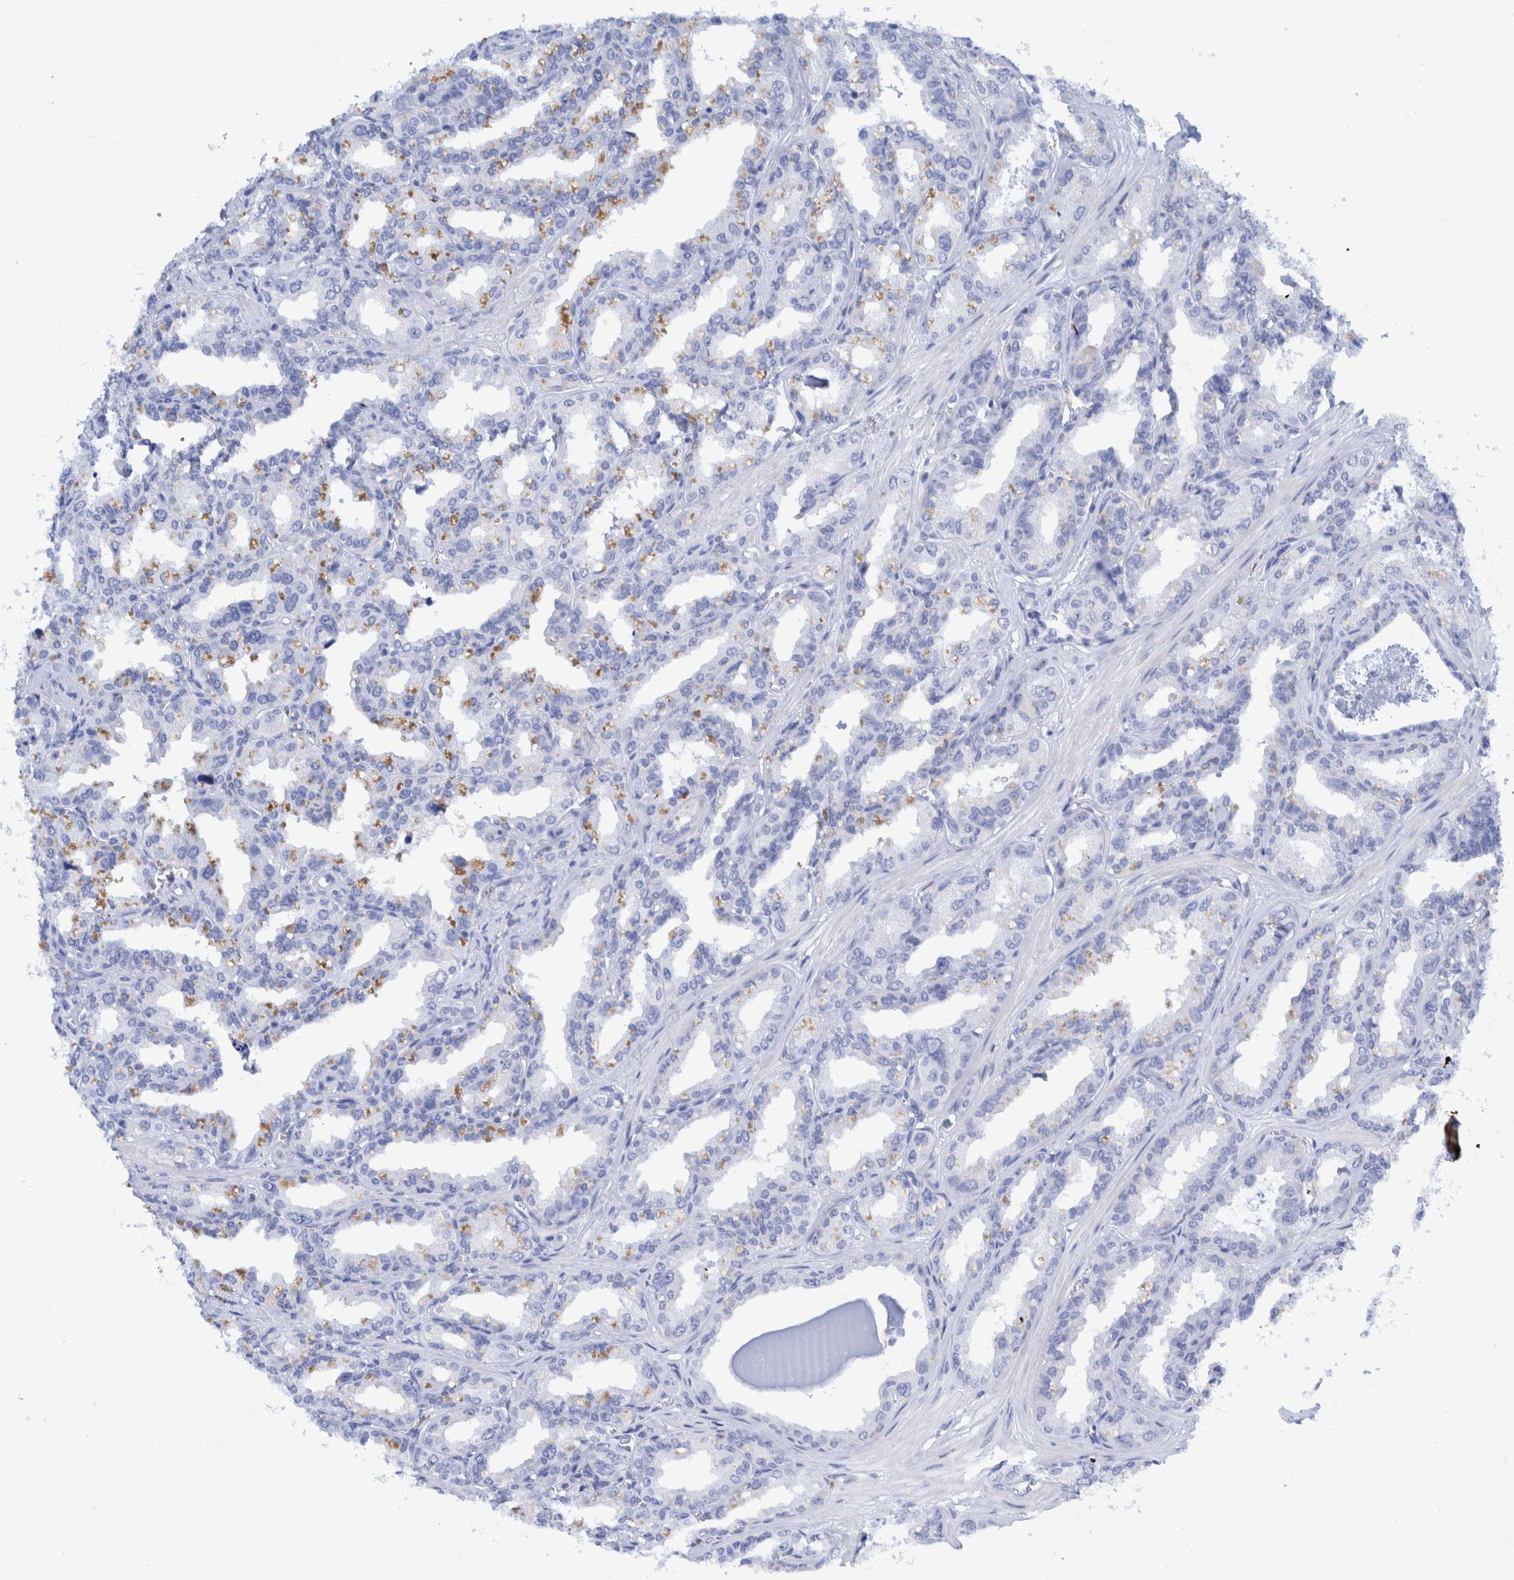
{"staining": {"intensity": "negative", "quantity": "none", "location": "none"}, "tissue": "seminal vesicle", "cell_type": "Glandular cells", "image_type": "normal", "snomed": [{"axis": "morphology", "description": "Normal tissue, NOS"}, {"axis": "topography", "description": "Prostate"}, {"axis": "topography", "description": "Seminal veicle"}], "caption": "Immunohistochemistry (IHC) photomicrograph of normal seminal vesicle: seminal vesicle stained with DAB (3,3'-diaminobenzidine) demonstrates no significant protein positivity in glandular cells. (IHC, brightfield microscopy, high magnification).", "gene": "KRT14", "patient": {"sex": "male", "age": 51}}